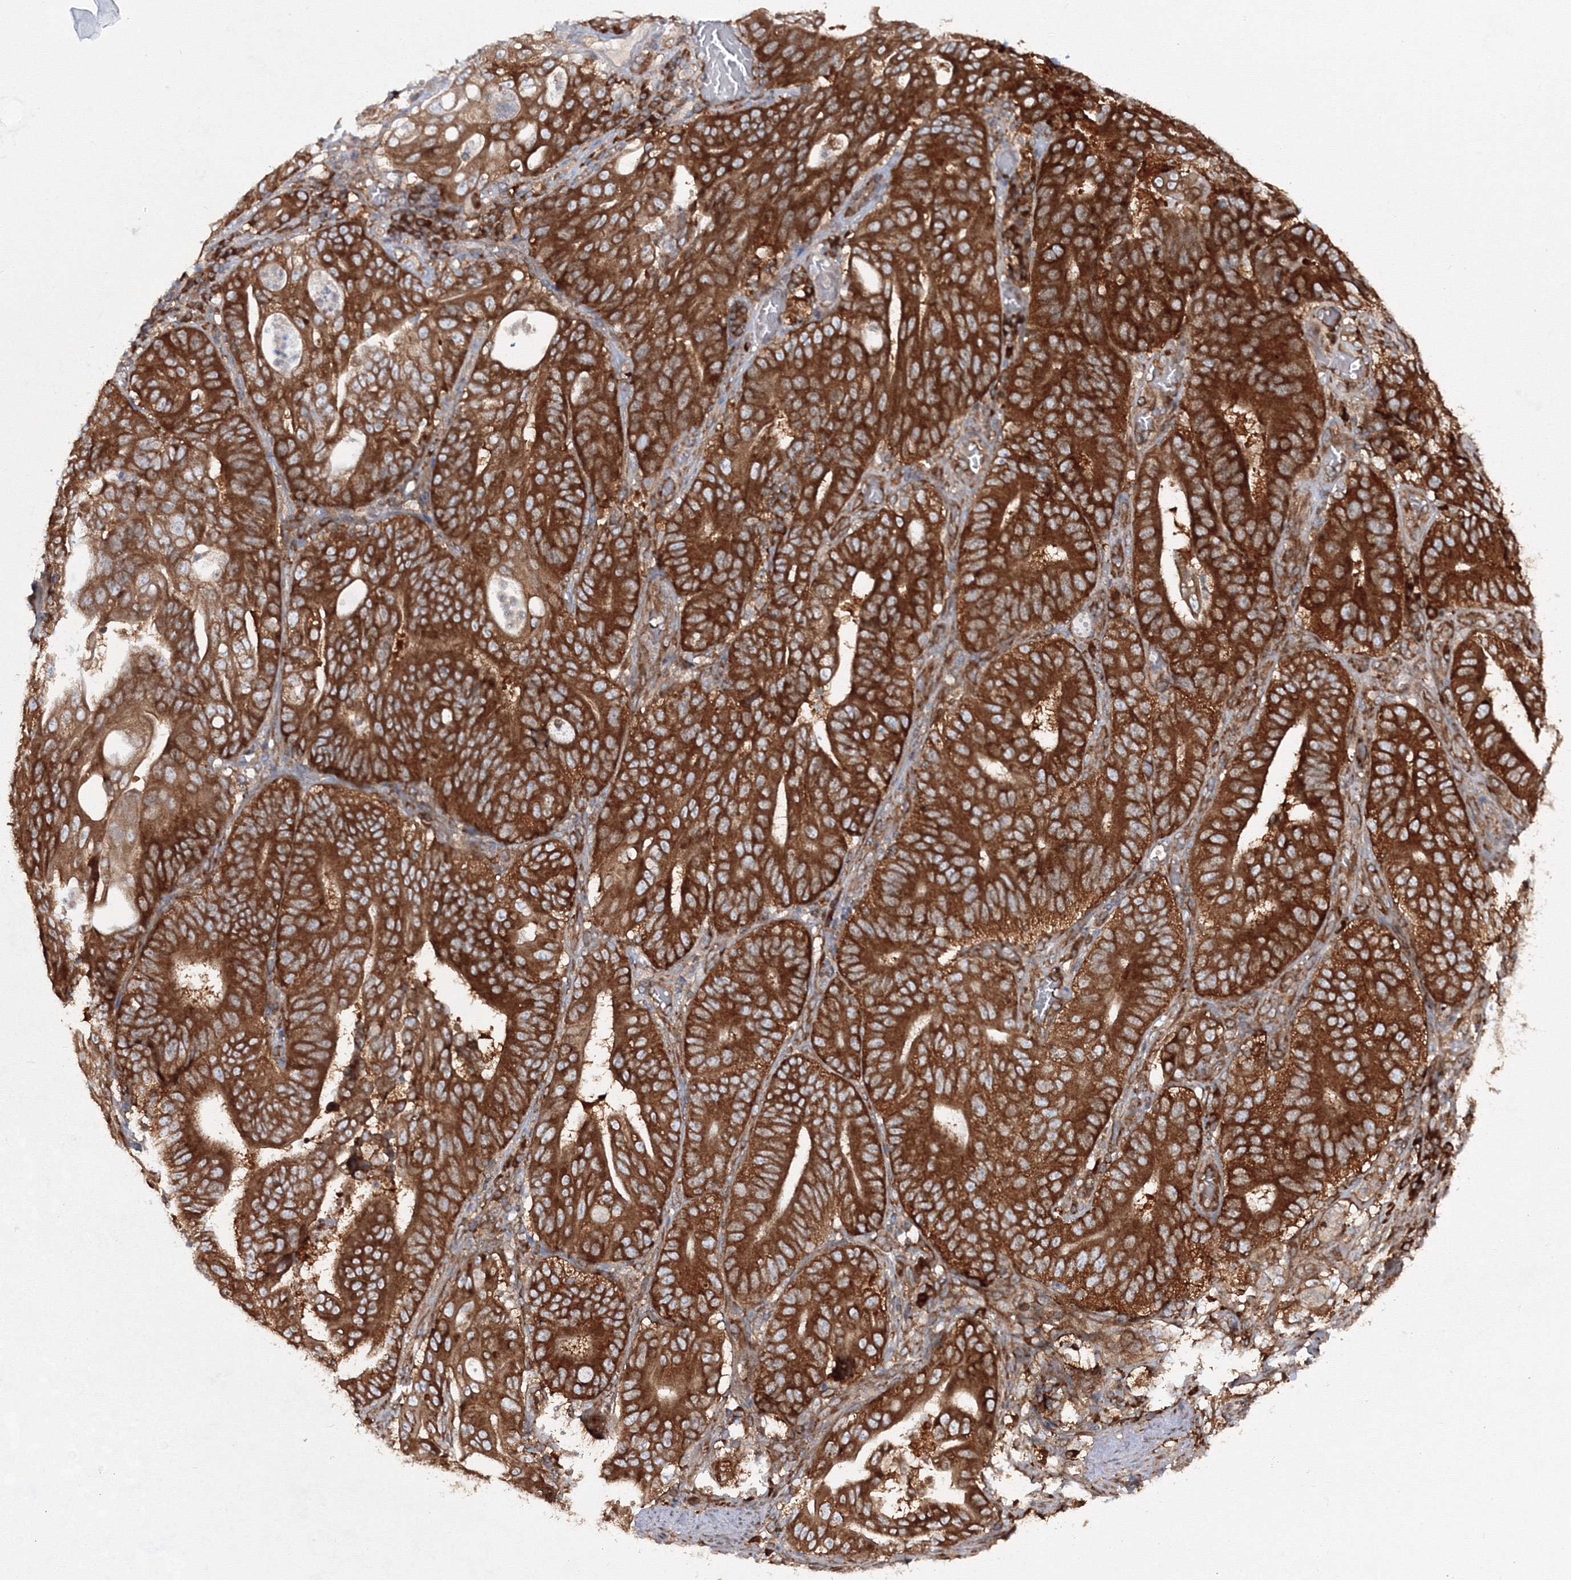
{"staining": {"intensity": "strong", "quantity": ">75%", "location": "cytoplasmic/membranous"}, "tissue": "stomach cancer", "cell_type": "Tumor cells", "image_type": "cancer", "snomed": [{"axis": "morphology", "description": "Adenocarcinoma, NOS"}, {"axis": "topography", "description": "Stomach"}], "caption": "About >75% of tumor cells in adenocarcinoma (stomach) exhibit strong cytoplasmic/membranous protein staining as visualized by brown immunohistochemical staining.", "gene": "HARS1", "patient": {"sex": "female", "age": 73}}